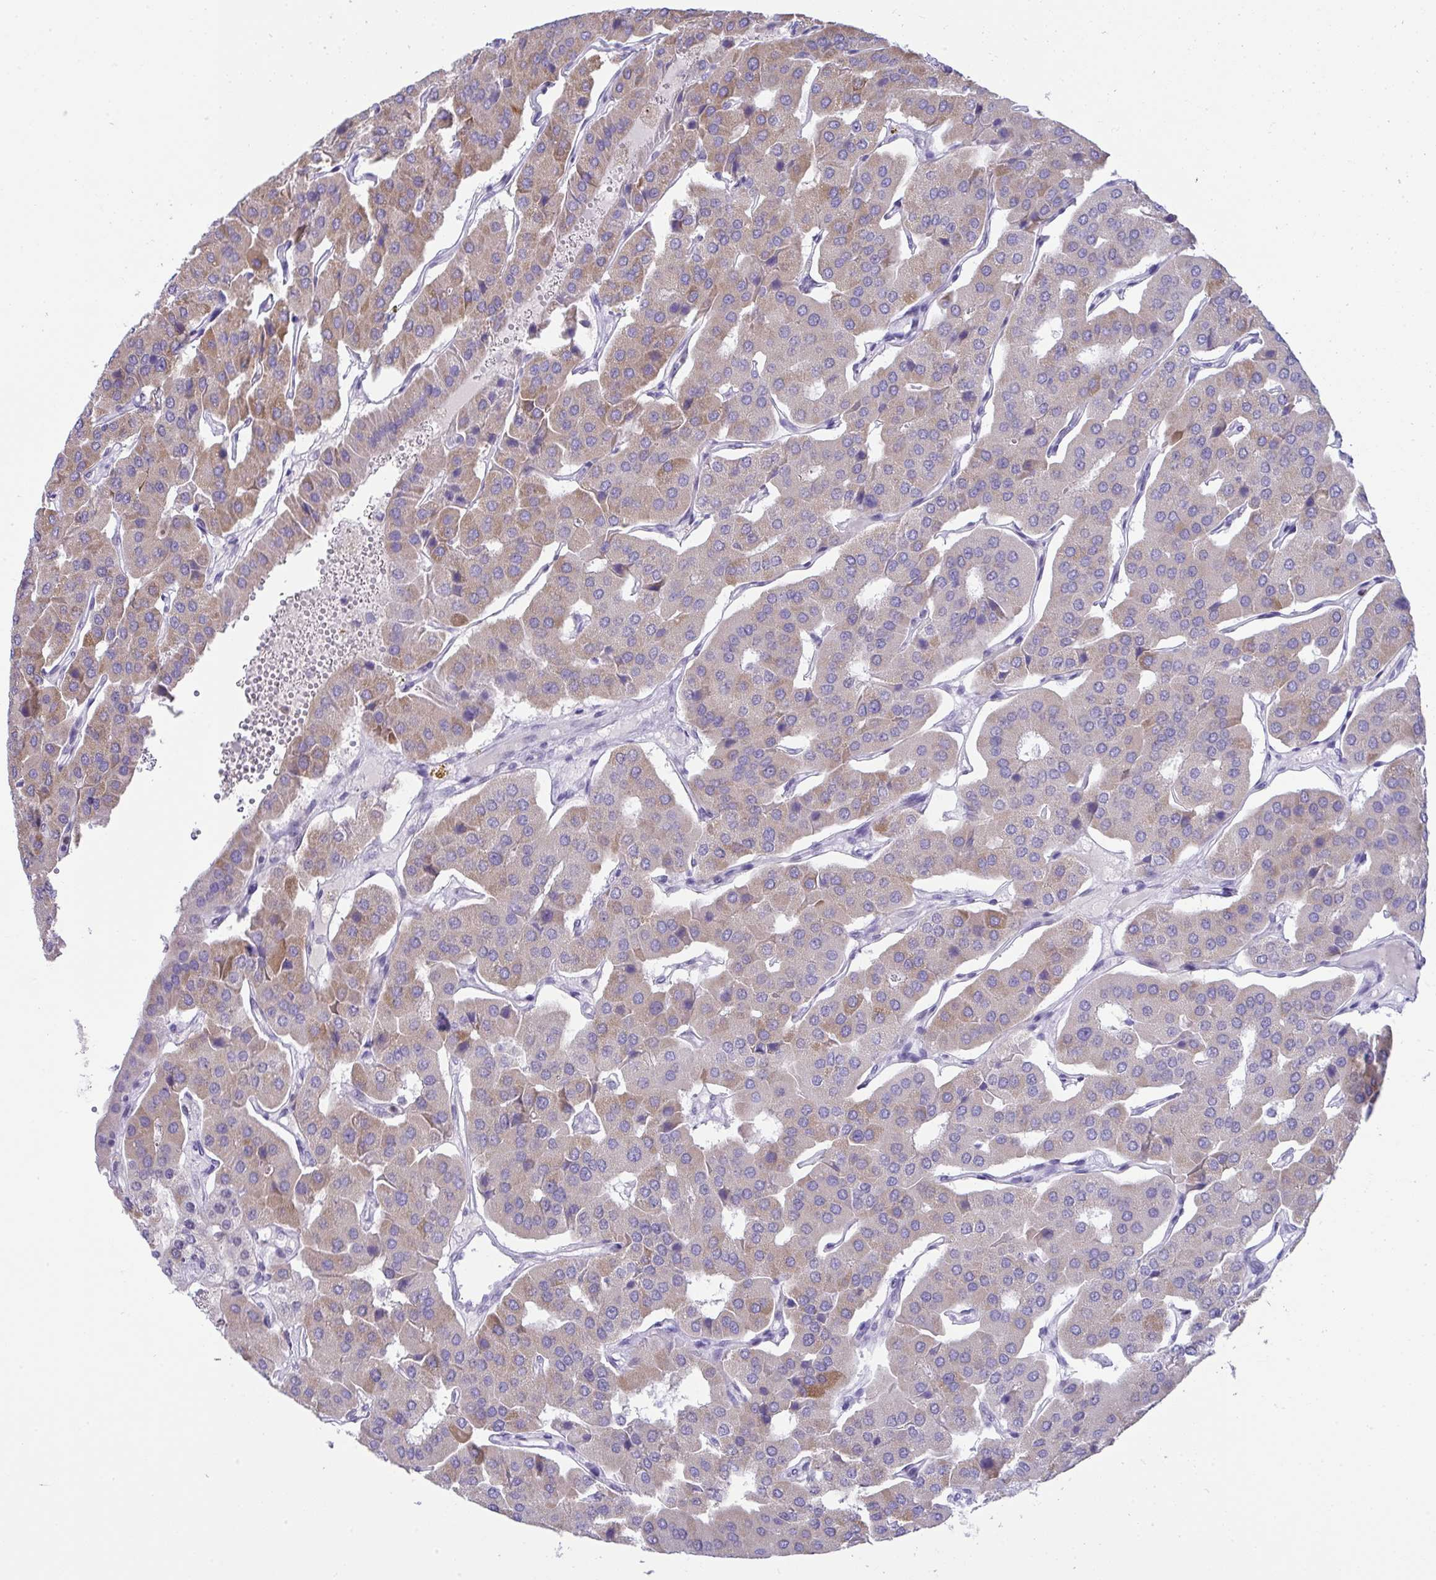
{"staining": {"intensity": "weak", "quantity": "25%-75%", "location": "cytoplasmic/membranous"}, "tissue": "parathyroid gland", "cell_type": "Glandular cells", "image_type": "normal", "snomed": [{"axis": "morphology", "description": "Normal tissue, NOS"}, {"axis": "morphology", "description": "Adenoma, NOS"}, {"axis": "topography", "description": "Parathyroid gland"}], "caption": "Glandular cells demonstrate low levels of weak cytoplasmic/membranous positivity in approximately 25%-75% of cells in normal parathyroid gland.", "gene": "PLA2G12B", "patient": {"sex": "female", "age": 86}}